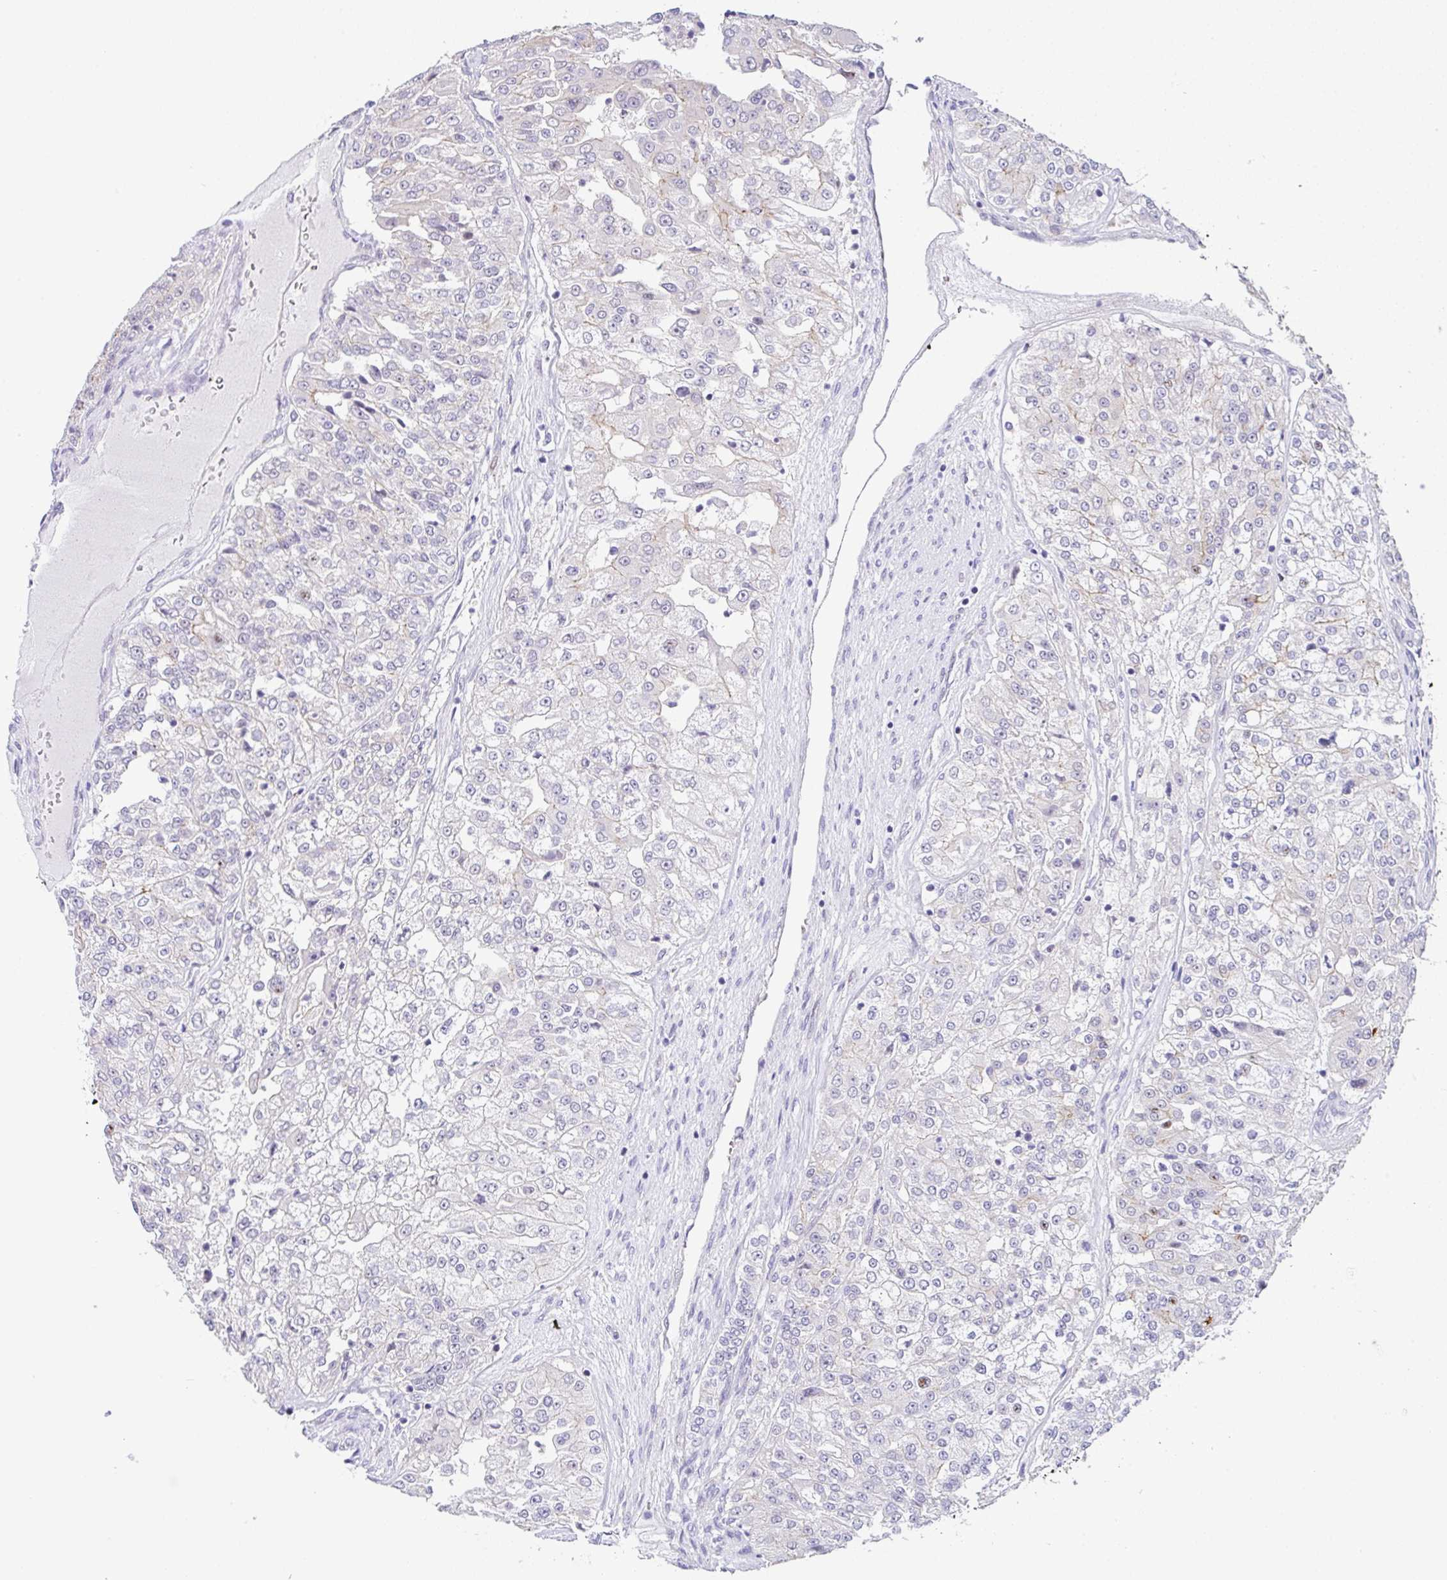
{"staining": {"intensity": "negative", "quantity": "none", "location": "none"}, "tissue": "renal cancer", "cell_type": "Tumor cells", "image_type": "cancer", "snomed": [{"axis": "morphology", "description": "Adenocarcinoma, NOS"}, {"axis": "topography", "description": "Kidney"}], "caption": "An immunohistochemistry (IHC) photomicrograph of adenocarcinoma (renal) is shown. There is no staining in tumor cells of adenocarcinoma (renal).", "gene": "CGNL1", "patient": {"sex": "female", "age": 63}}